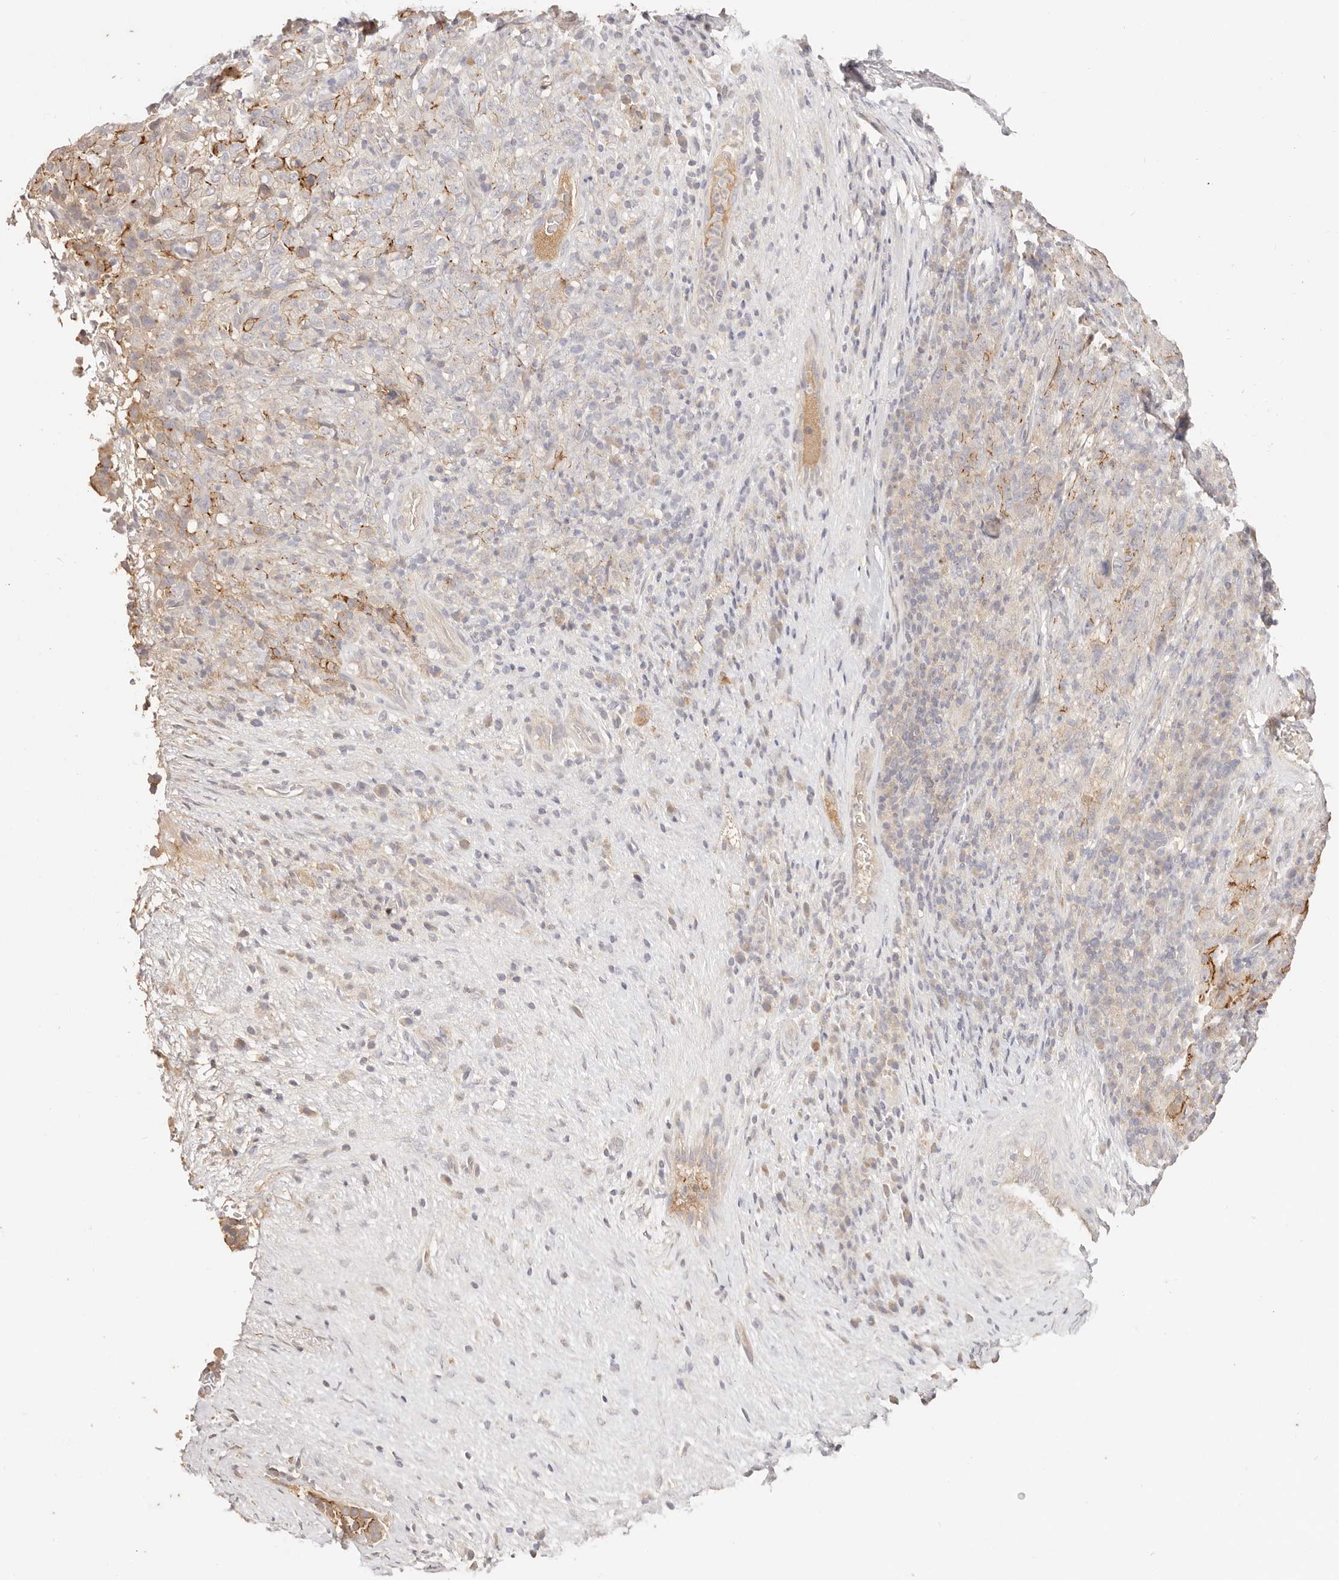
{"staining": {"intensity": "moderate", "quantity": "25%-75%", "location": "cytoplasmic/membranous"}, "tissue": "pancreatic cancer", "cell_type": "Tumor cells", "image_type": "cancer", "snomed": [{"axis": "morphology", "description": "Adenocarcinoma, NOS"}, {"axis": "topography", "description": "Pancreas"}], "caption": "Moderate cytoplasmic/membranous expression for a protein is appreciated in approximately 25%-75% of tumor cells of adenocarcinoma (pancreatic) using immunohistochemistry.", "gene": "CXADR", "patient": {"sex": "male", "age": 63}}